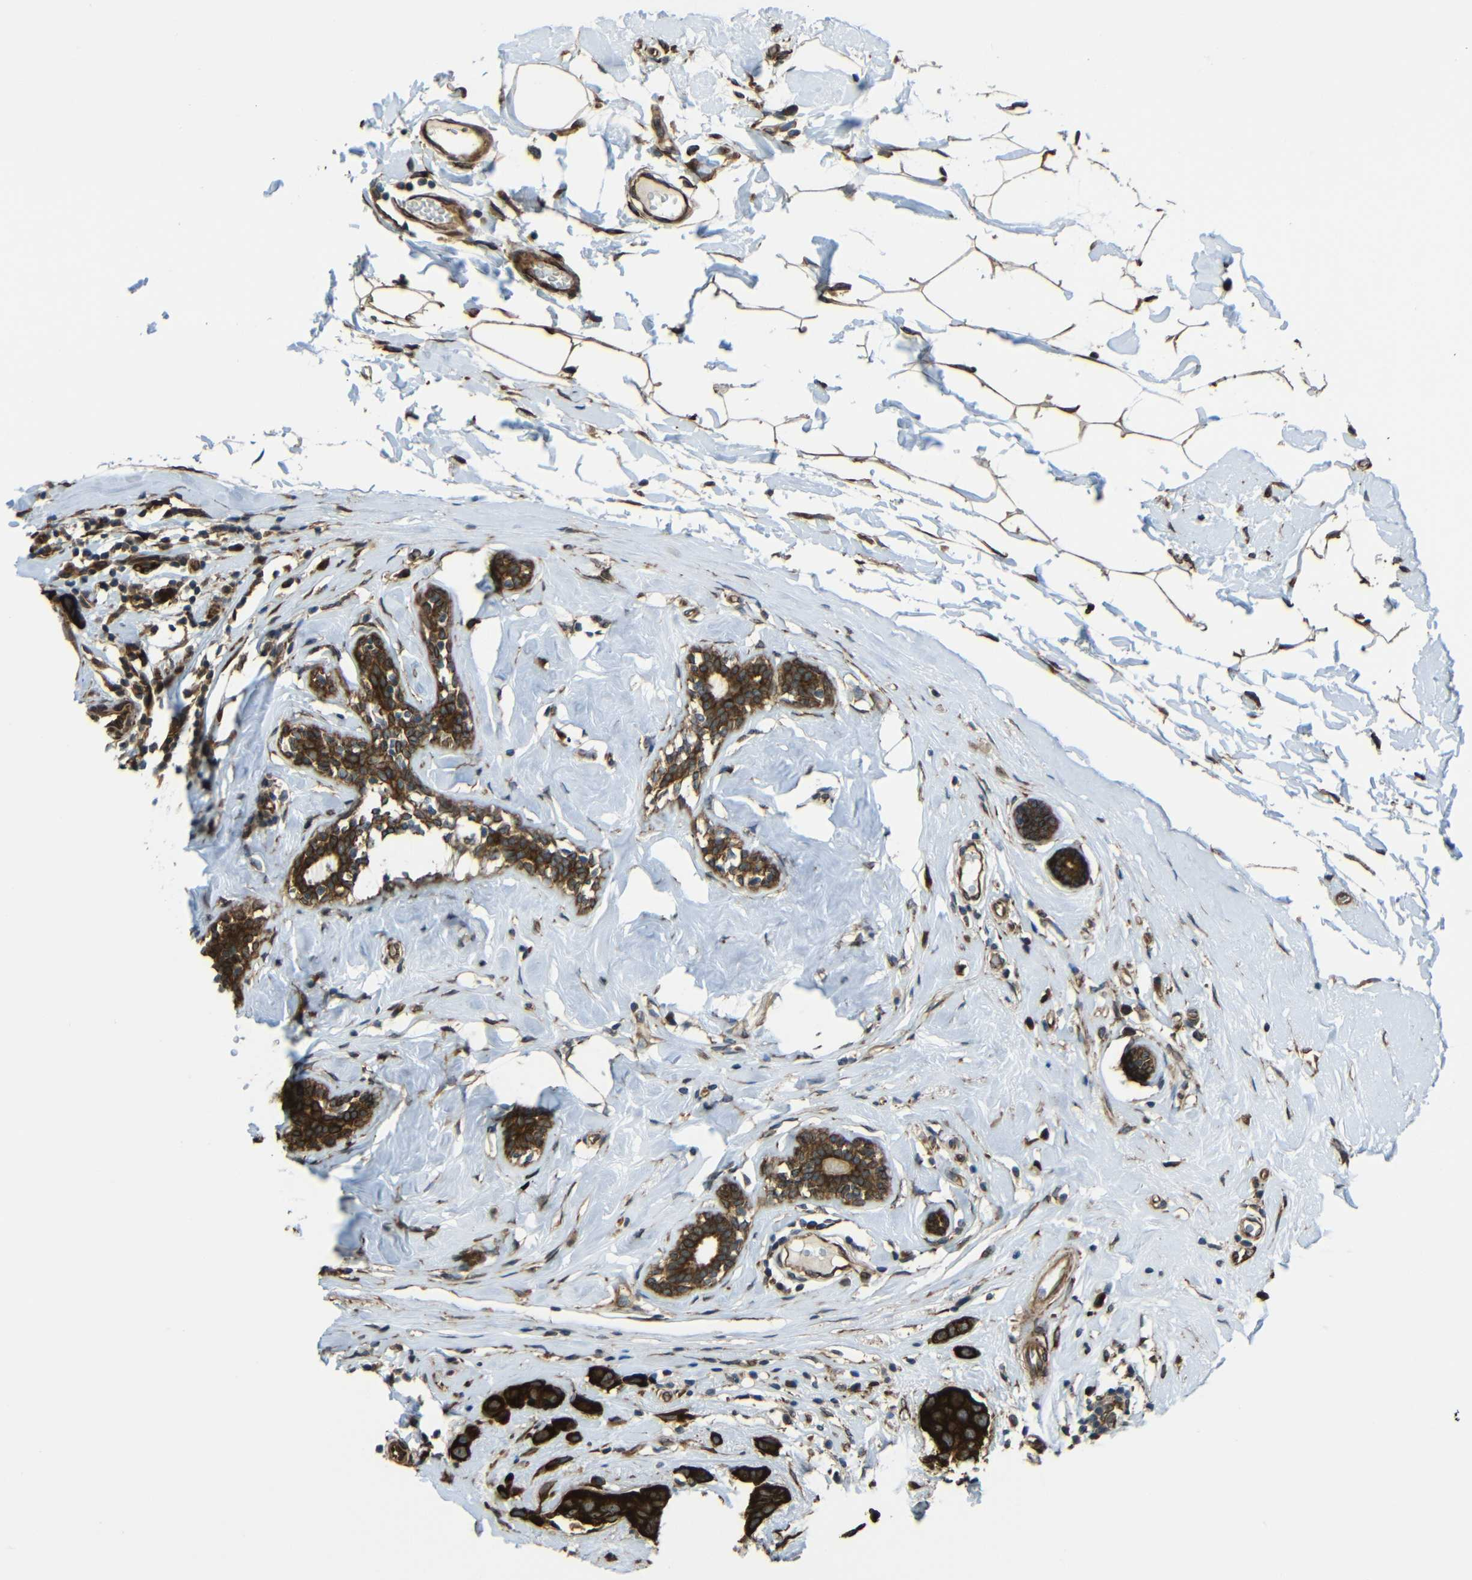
{"staining": {"intensity": "strong", "quantity": ">75%", "location": "cytoplasmic/membranous"}, "tissue": "breast cancer", "cell_type": "Tumor cells", "image_type": "cancer", "snomed": [{"axis": "morphology", "description": "Normal tissue, NOS"}, {"axis": "morphology", "description": "Duct carcinoma"}, {"axis": "topography", "description": "Breast"}], "caption": "The histopathology image shows a brown stain indicating the presence of a protein in the cytoplasmic/membranous of tumor cells in breast infiltrating ductal carcinoma. (DAB = brown stain, brightfield microscopy at high magnification).", "gene": "VAPB", "patient": {"sex": "female", "age": 50}}